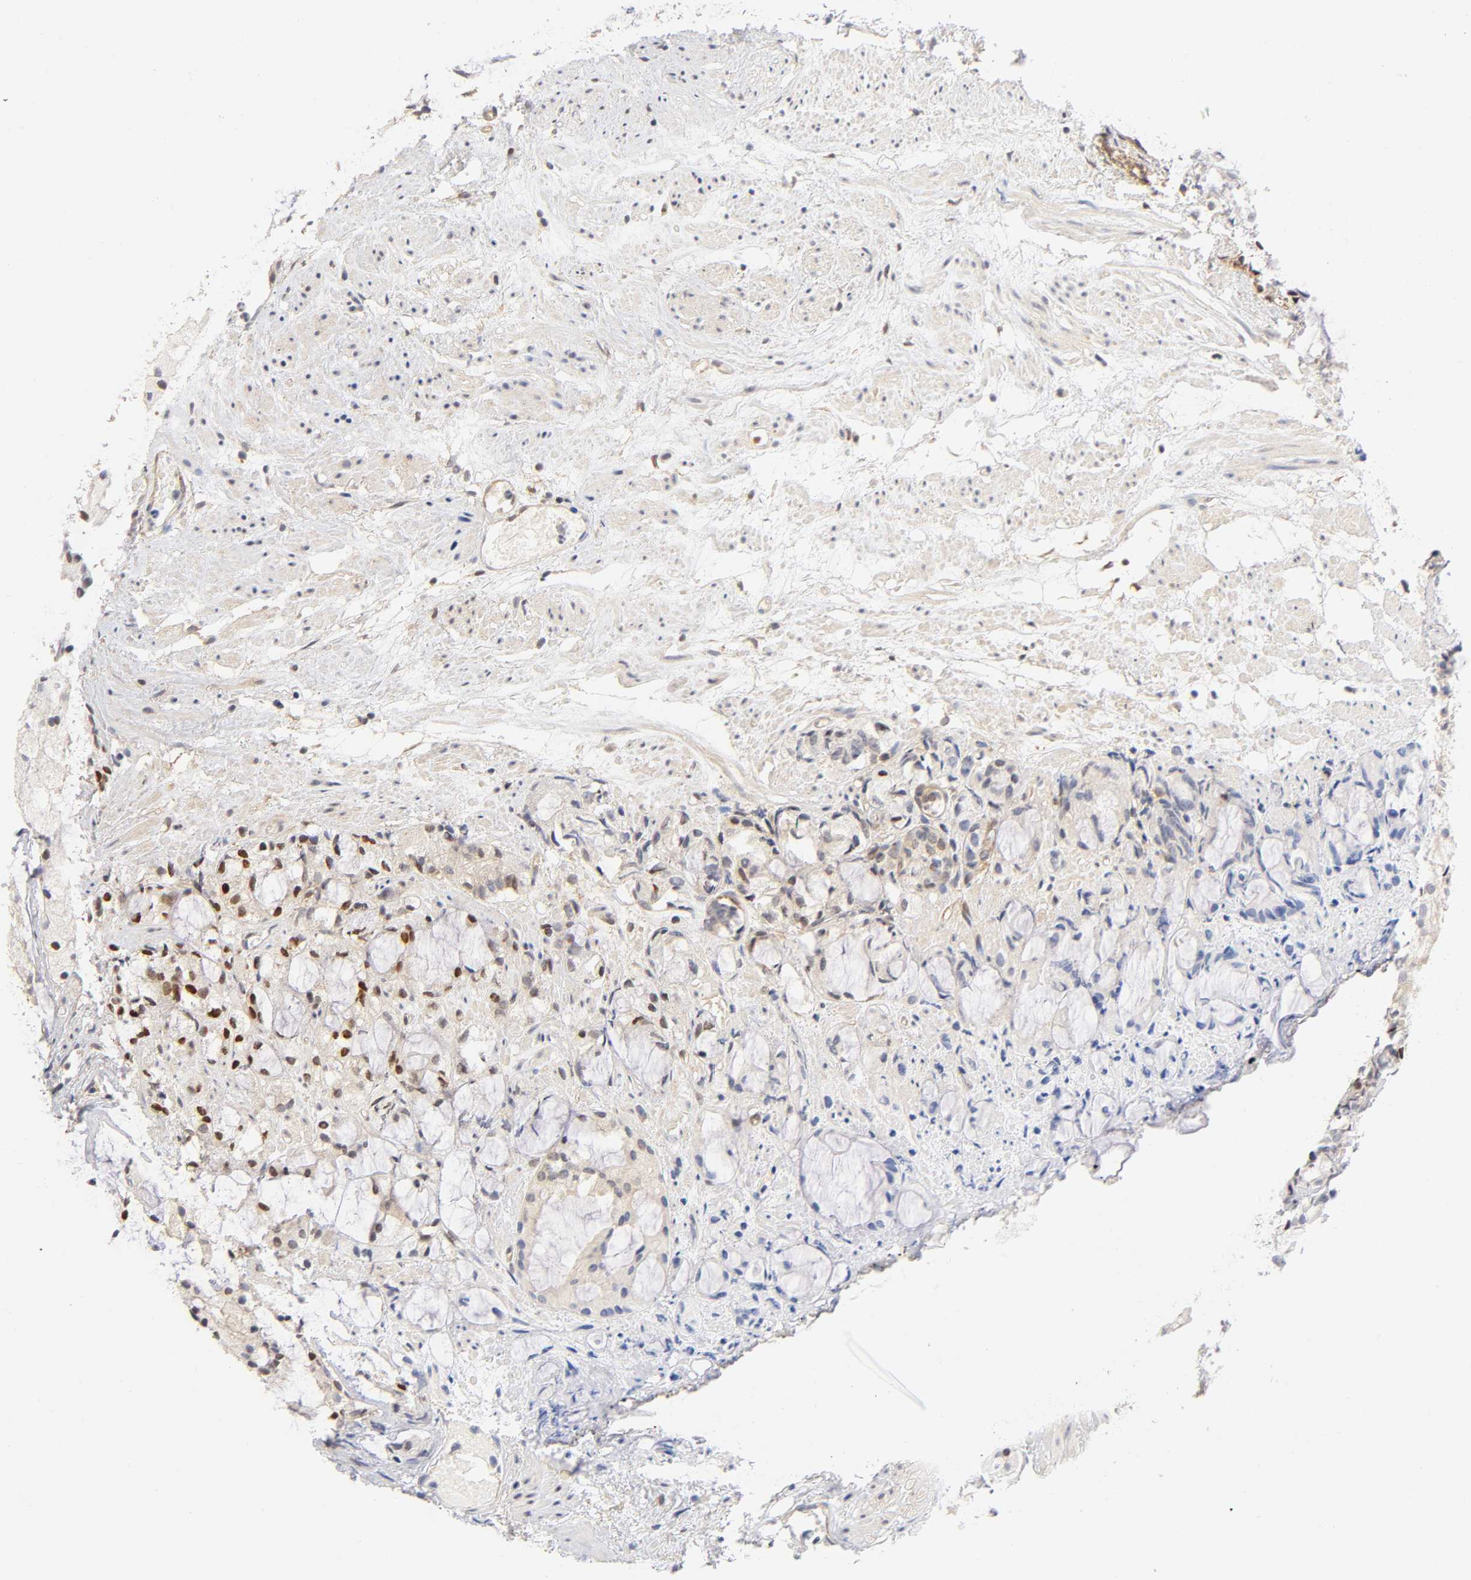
{"staining": {"intensity": "moderate", "quantity": "25%-75%", "location": "nuclear"}, "tissue": "prostate cancer", "cell_type": "Tumor cells", "image_type": "cancer", "snomed": [{"axis": "morphology", "description": "Adenocarcinoma, High grade"}, {"axis": "topography", "description": "Prostate"}], "caption": "The micrograph exhibits immunohistochemical staining of prostate cancer (high-grade adenocarcinoma). There is moderate nuclear positivity is present in about 25%-75% of tumor cells.", "gene": "PAFAH1B1", "patient": {"sex": "male", "age": 85}}